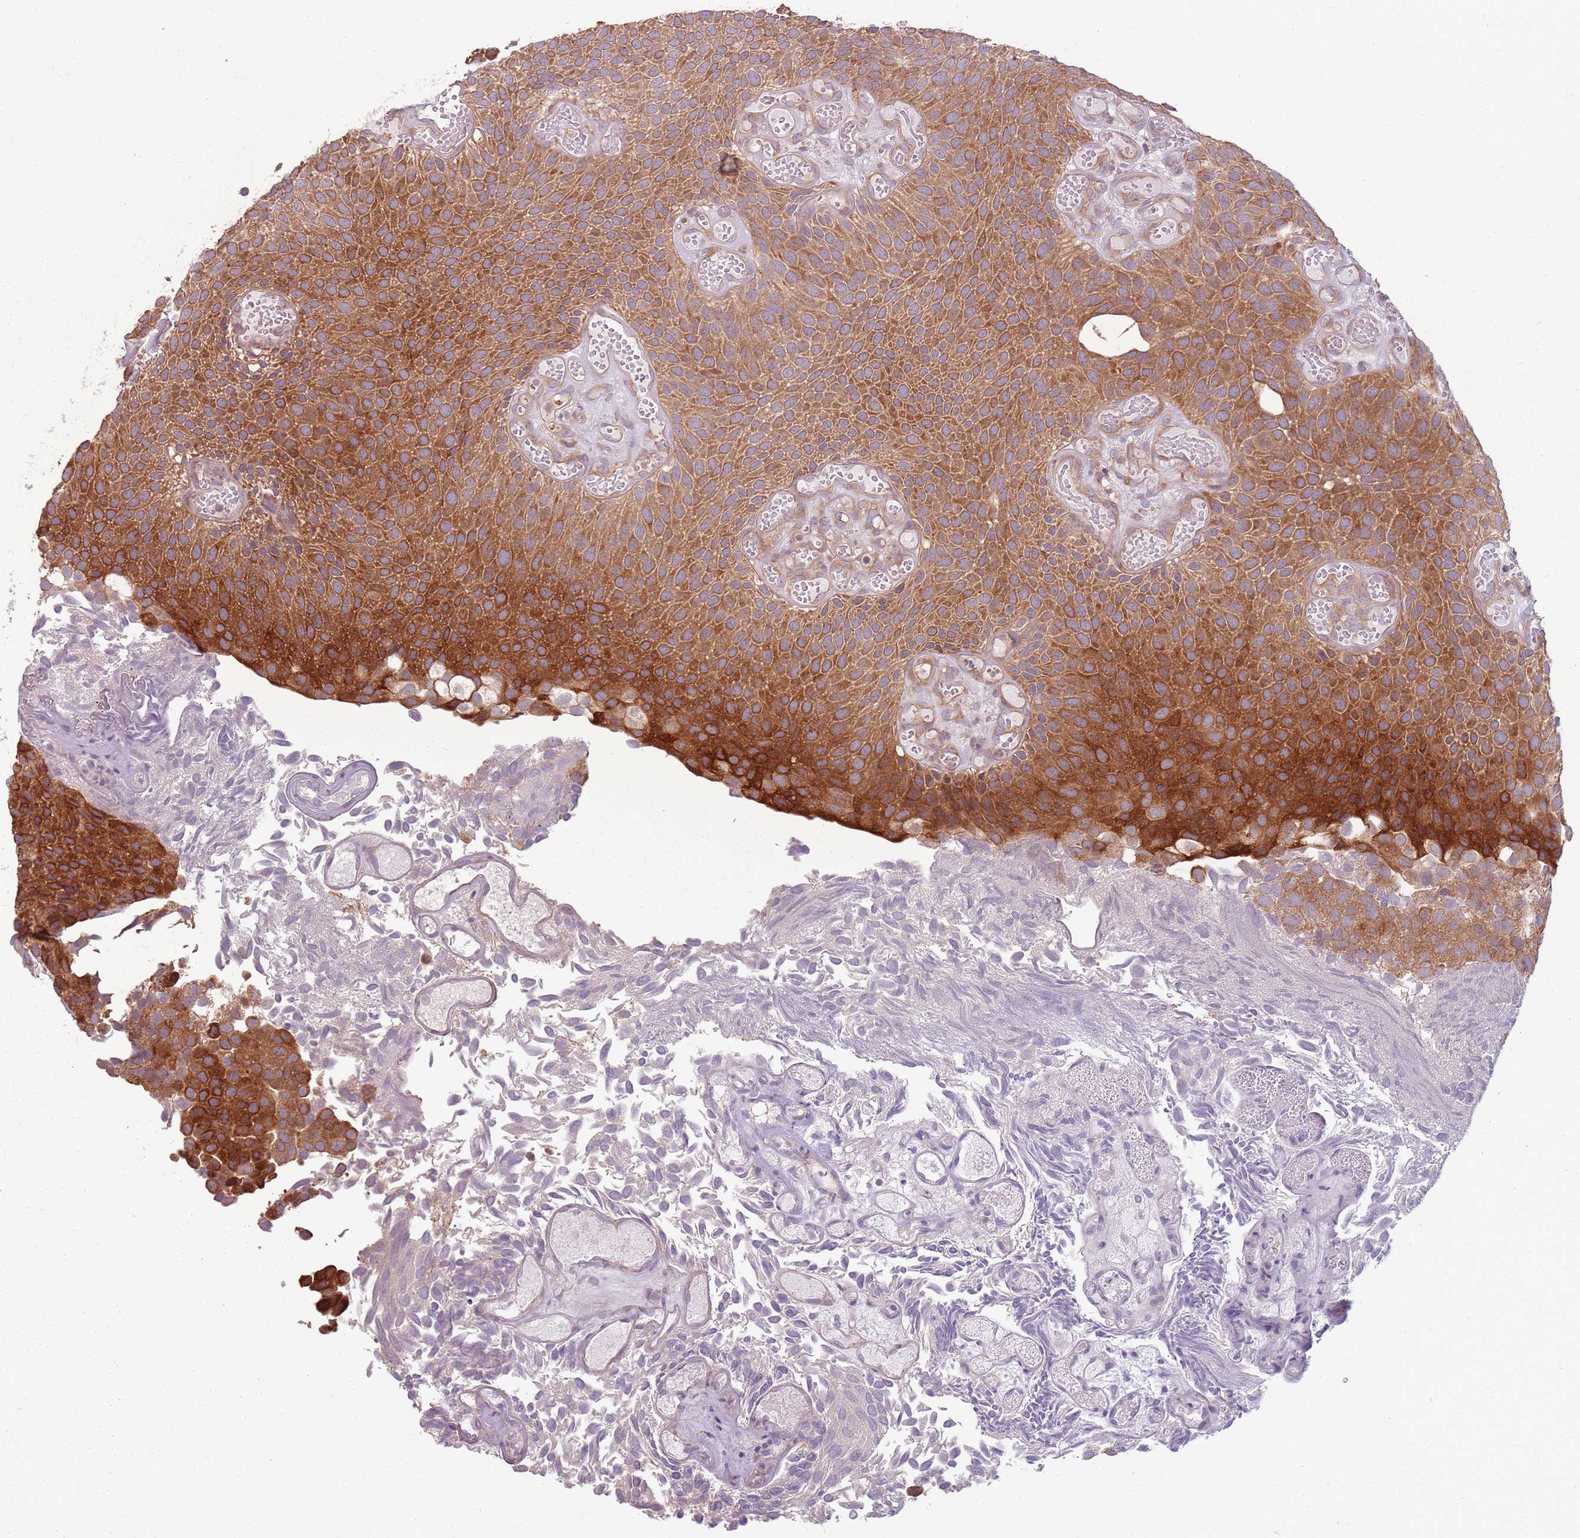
{"staining": {"intensity": "strong", "quantity": ">75%", "location": "cytoplasmic/membranous"}, "tissue": "urothelial cancer", "cell_type": "Tumor cells", "image_type": "cancer", "snomed": [{"axis": "morphology", "description": "Urothelial carcinoma, Low grade"}, {"axis": "topography", "description": "Urinary bladder"}], "caption": "Strong cytoplasmic/membranous protein positivity is present in about >75% of tumor cells in urothelial carcinoma (low-grade).", "gene": "RPL21", "patient": {"sex": "male", "age": 89}}